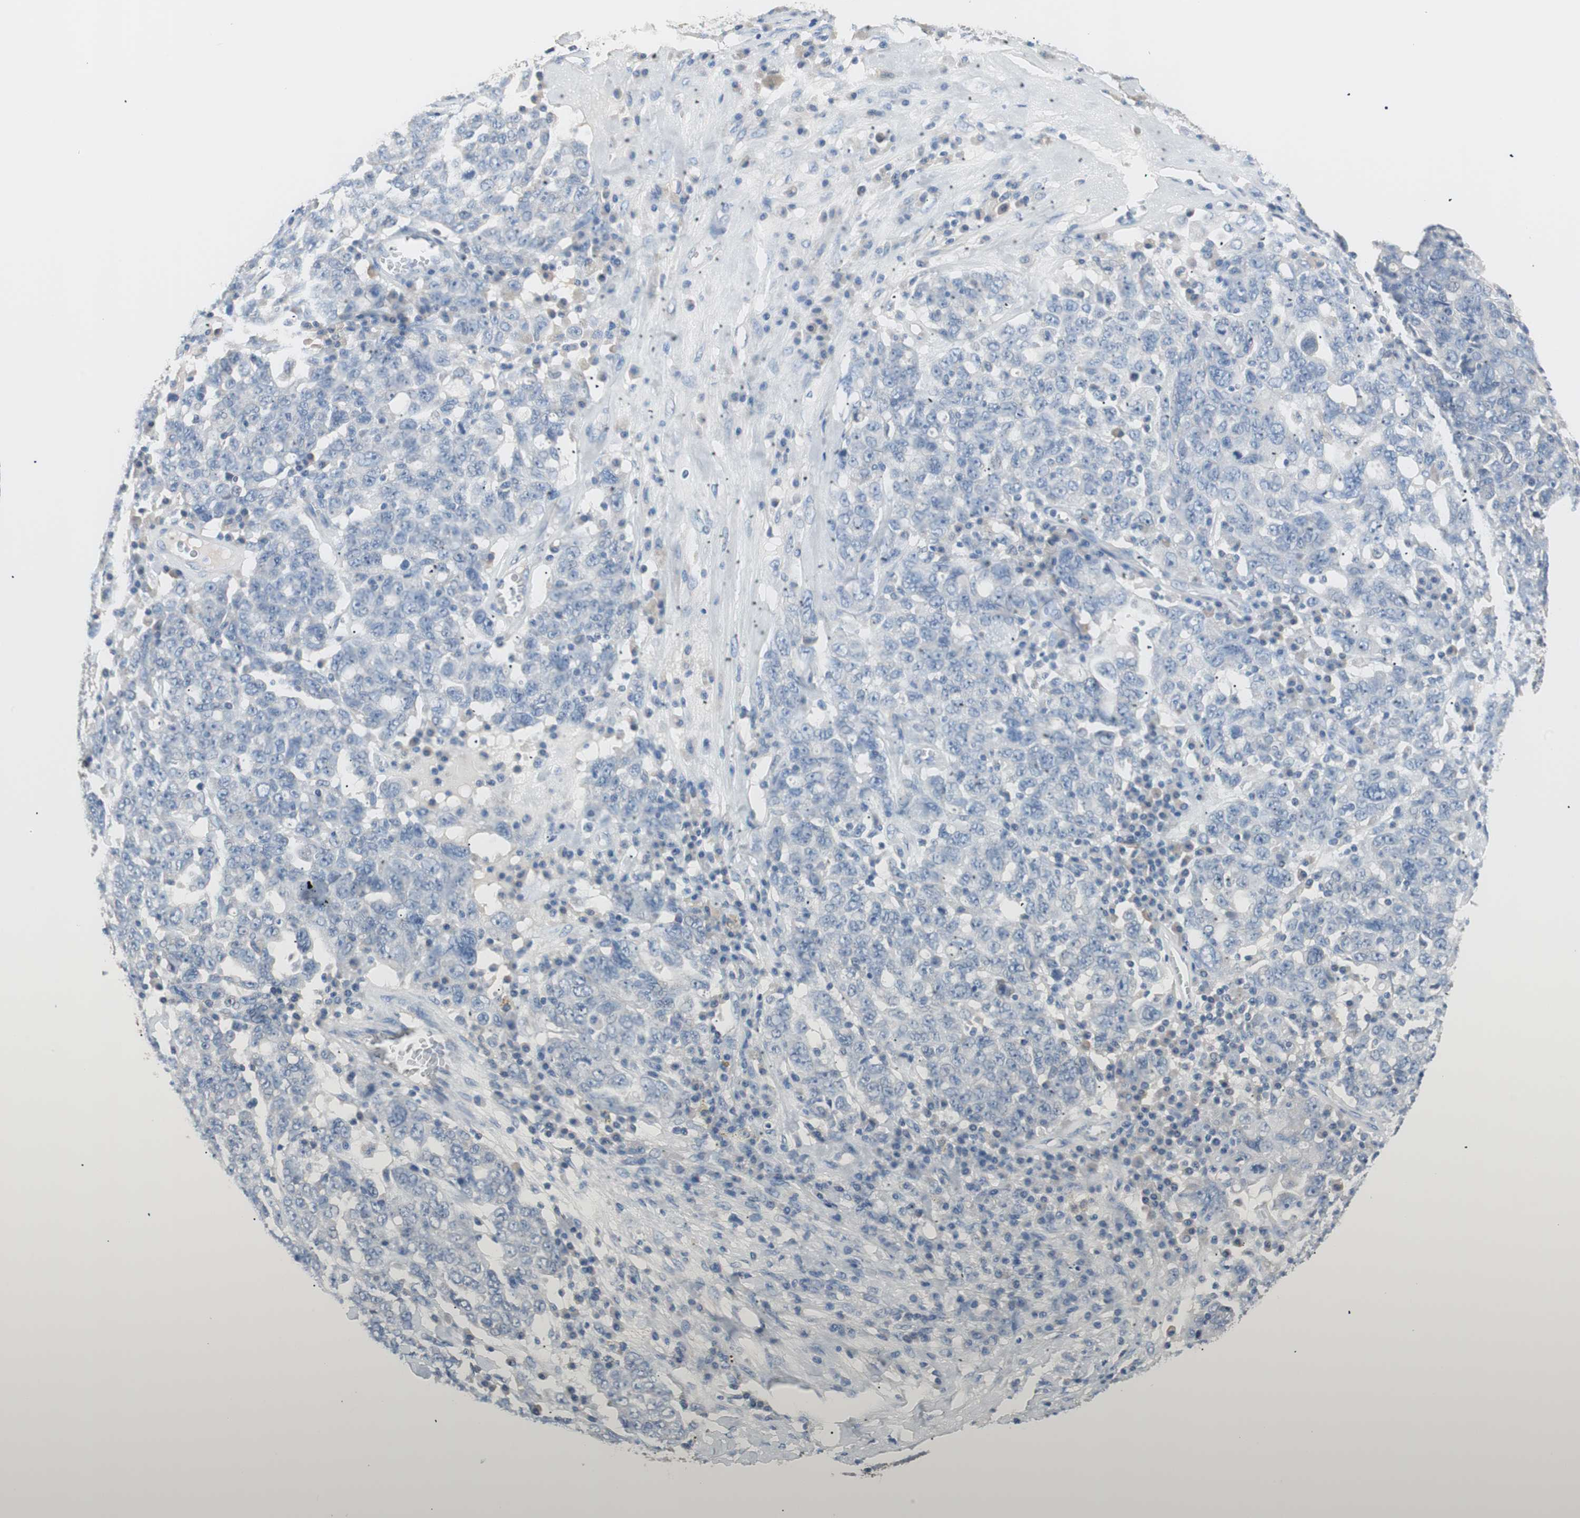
{"staining": {"intensity": "negative", "quantity": "none", "location": "none"}, "tissue": "ovarian cancer", "cell_type": "Tumor cells", "image_type": "cancer", "snomed": [{"axis": "morphology", "description": "Carcinoma, endometroid"}, {"axis": "topography", "description": "Ovary"}], "caption": "The photomicrograph shows no staining of tumor cells in ovarian cancer (endometroid carcinoma). (DAB (3,3'-diaminobenzidine) IHC visualized using brightfield microscopy, high magnification).", "gene": "VIL1", "patient": {"sex": "female", "age": 62}}